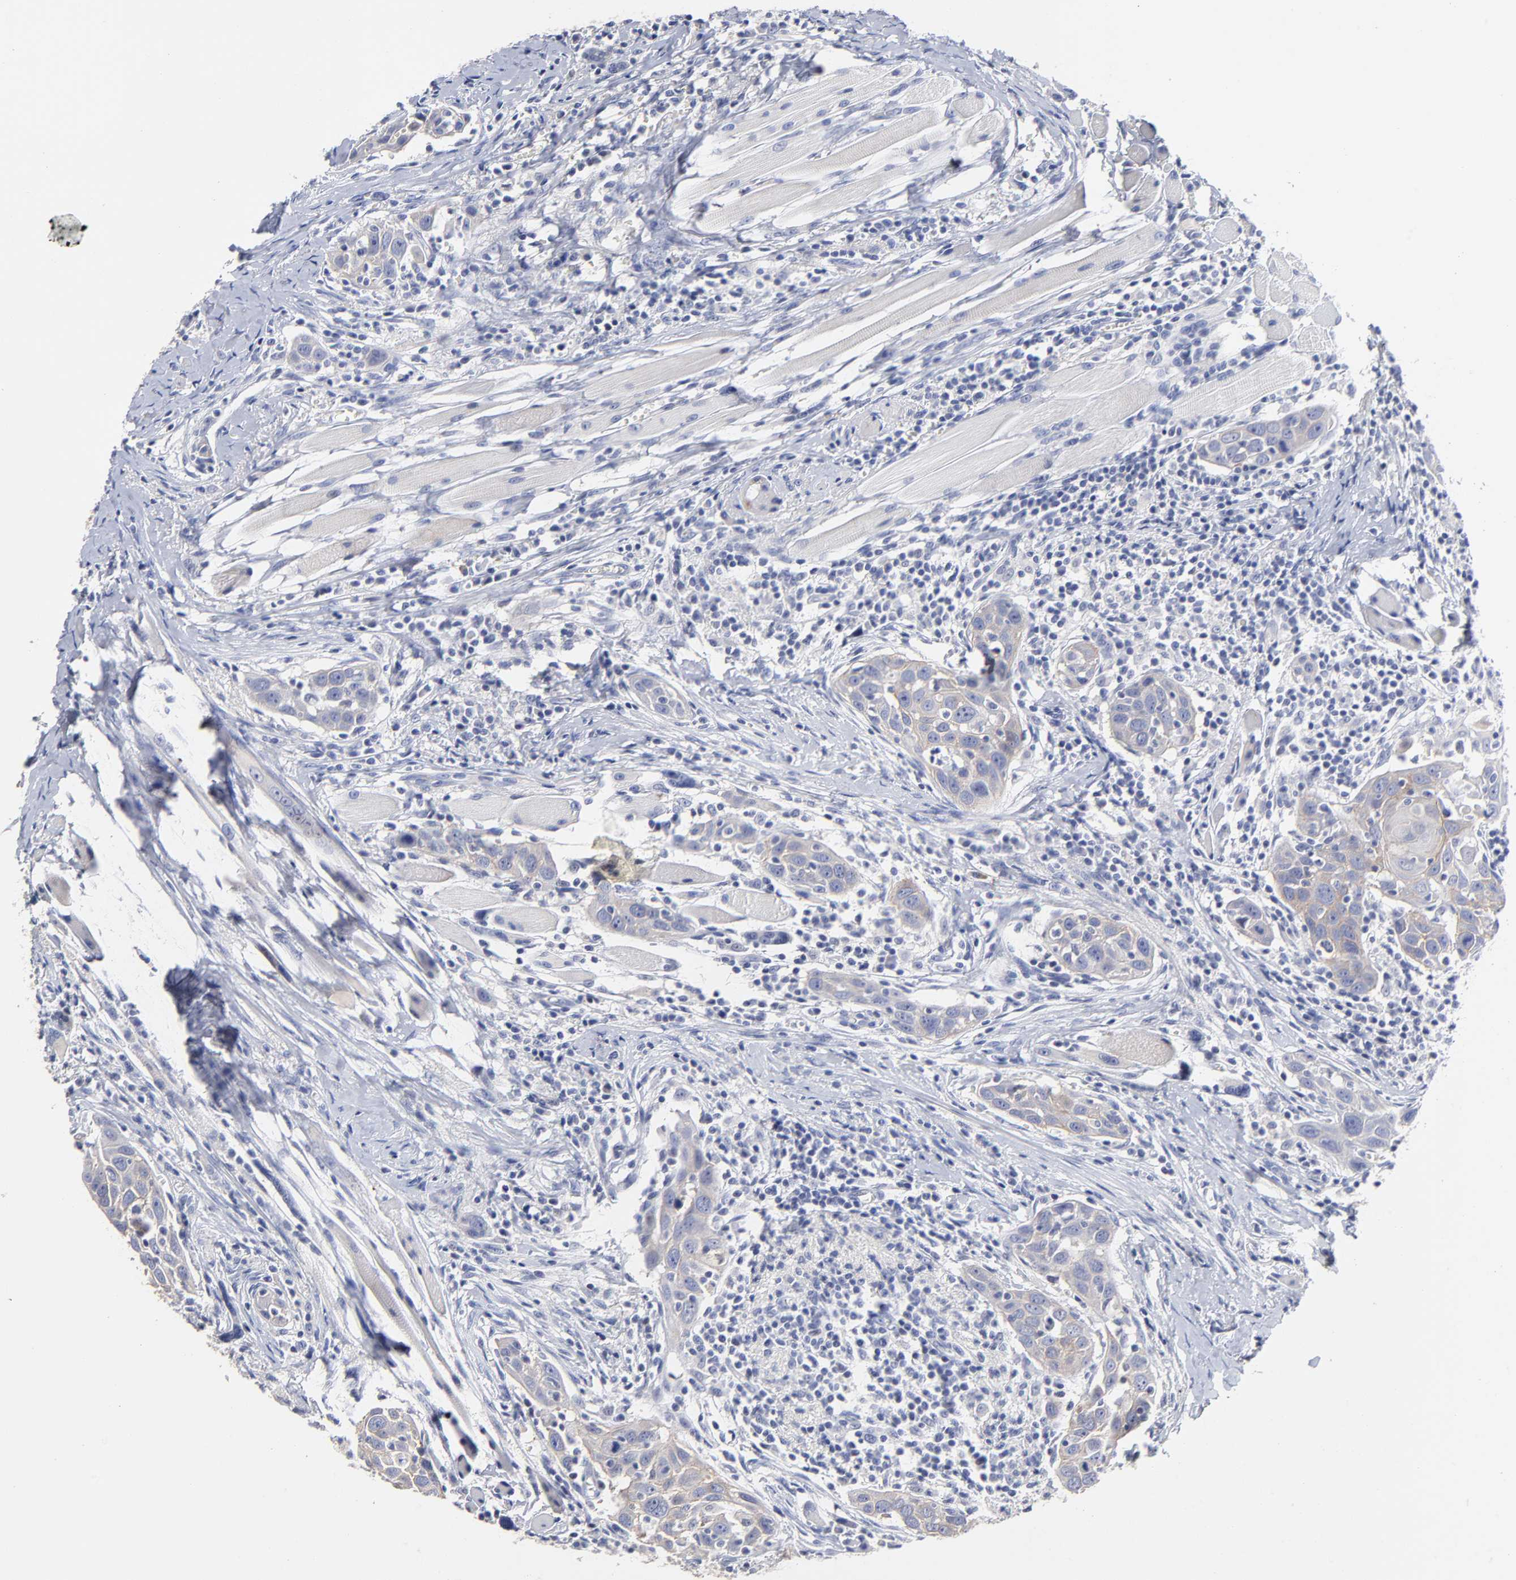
{"staining": {"intensity": "negative", "quantity": "none", "location": "none"}, "tissue": "head and neck cancer", "cell_type": "Tumor cells", "image_type": "cancer", "snomed": [{"axis": "morphology", "description": "Squamous cell carcinoma, NOS"}, {"axis": "topography", "description": "Oral tissue"}, {"axis": "topography", "description": "Head-Neck"}], "caption": "Squamous cell carcinoma (head and neck) was stained to show a protein in brown. There is no significant expression in tumor cells. (DAB IHC visualized using brightfield microscopy, high magnification).", "gene": "CXADR", "patient": {"sex": "female", "age": 50}}